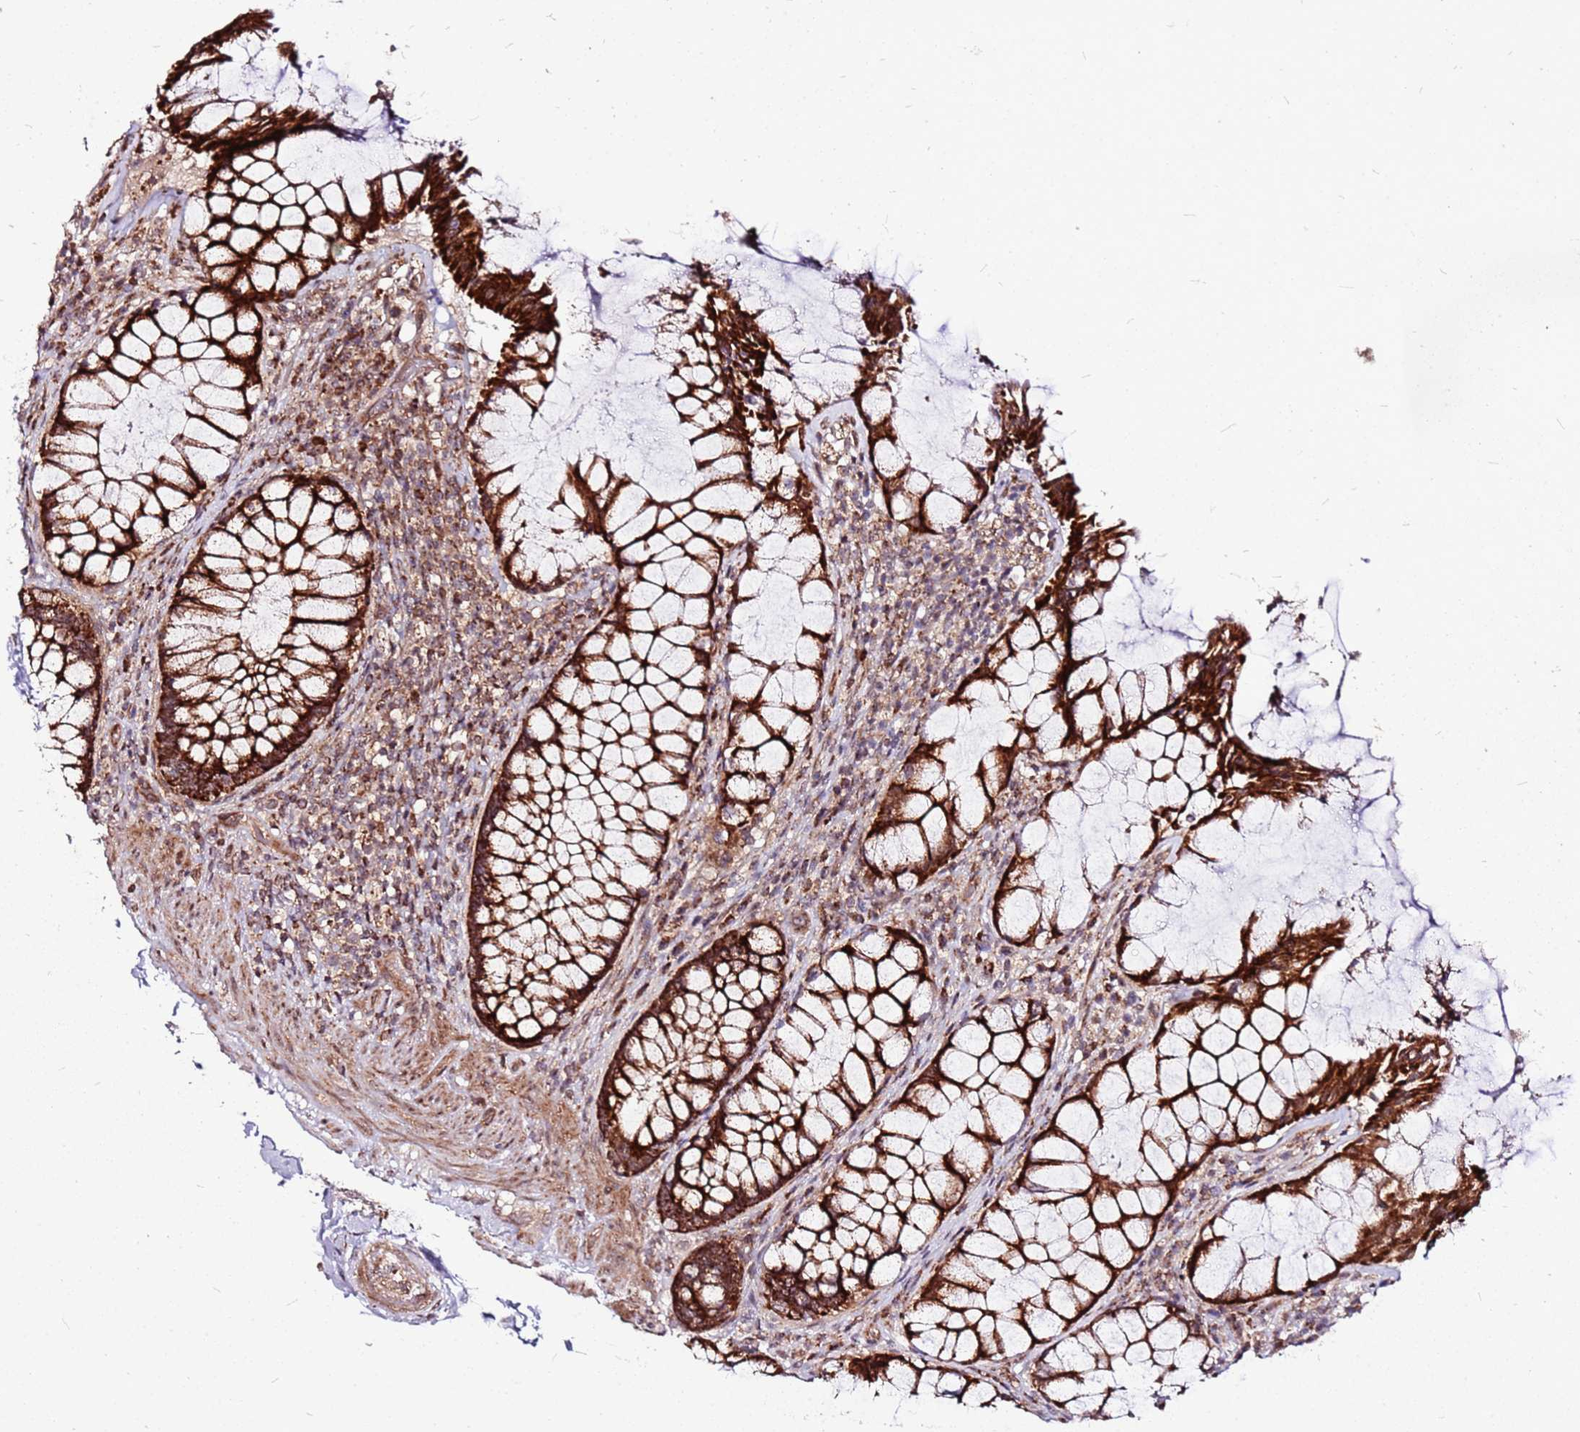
{"staining": {"intensity": "strong", "quantity": ">75%", "location": "cytoplasmic/membranous"}, "tissue": "rectum", "cell_type": "Glandular cells", "image_type": "normal", "snomed": [{"axis": "morphology", "description": "Normal tissue, NOS"}, {"axis": "topography", "description": "Rectum"}], "caption": "This histopathology image shows immunohistochemistry staining of unremarkable human rectum, with high strong cytoplasmic/membranous staining in approximately >75% of glandular cells.", "gene": "OR51T1", "patient": {"sex": "female", "age": 58}}